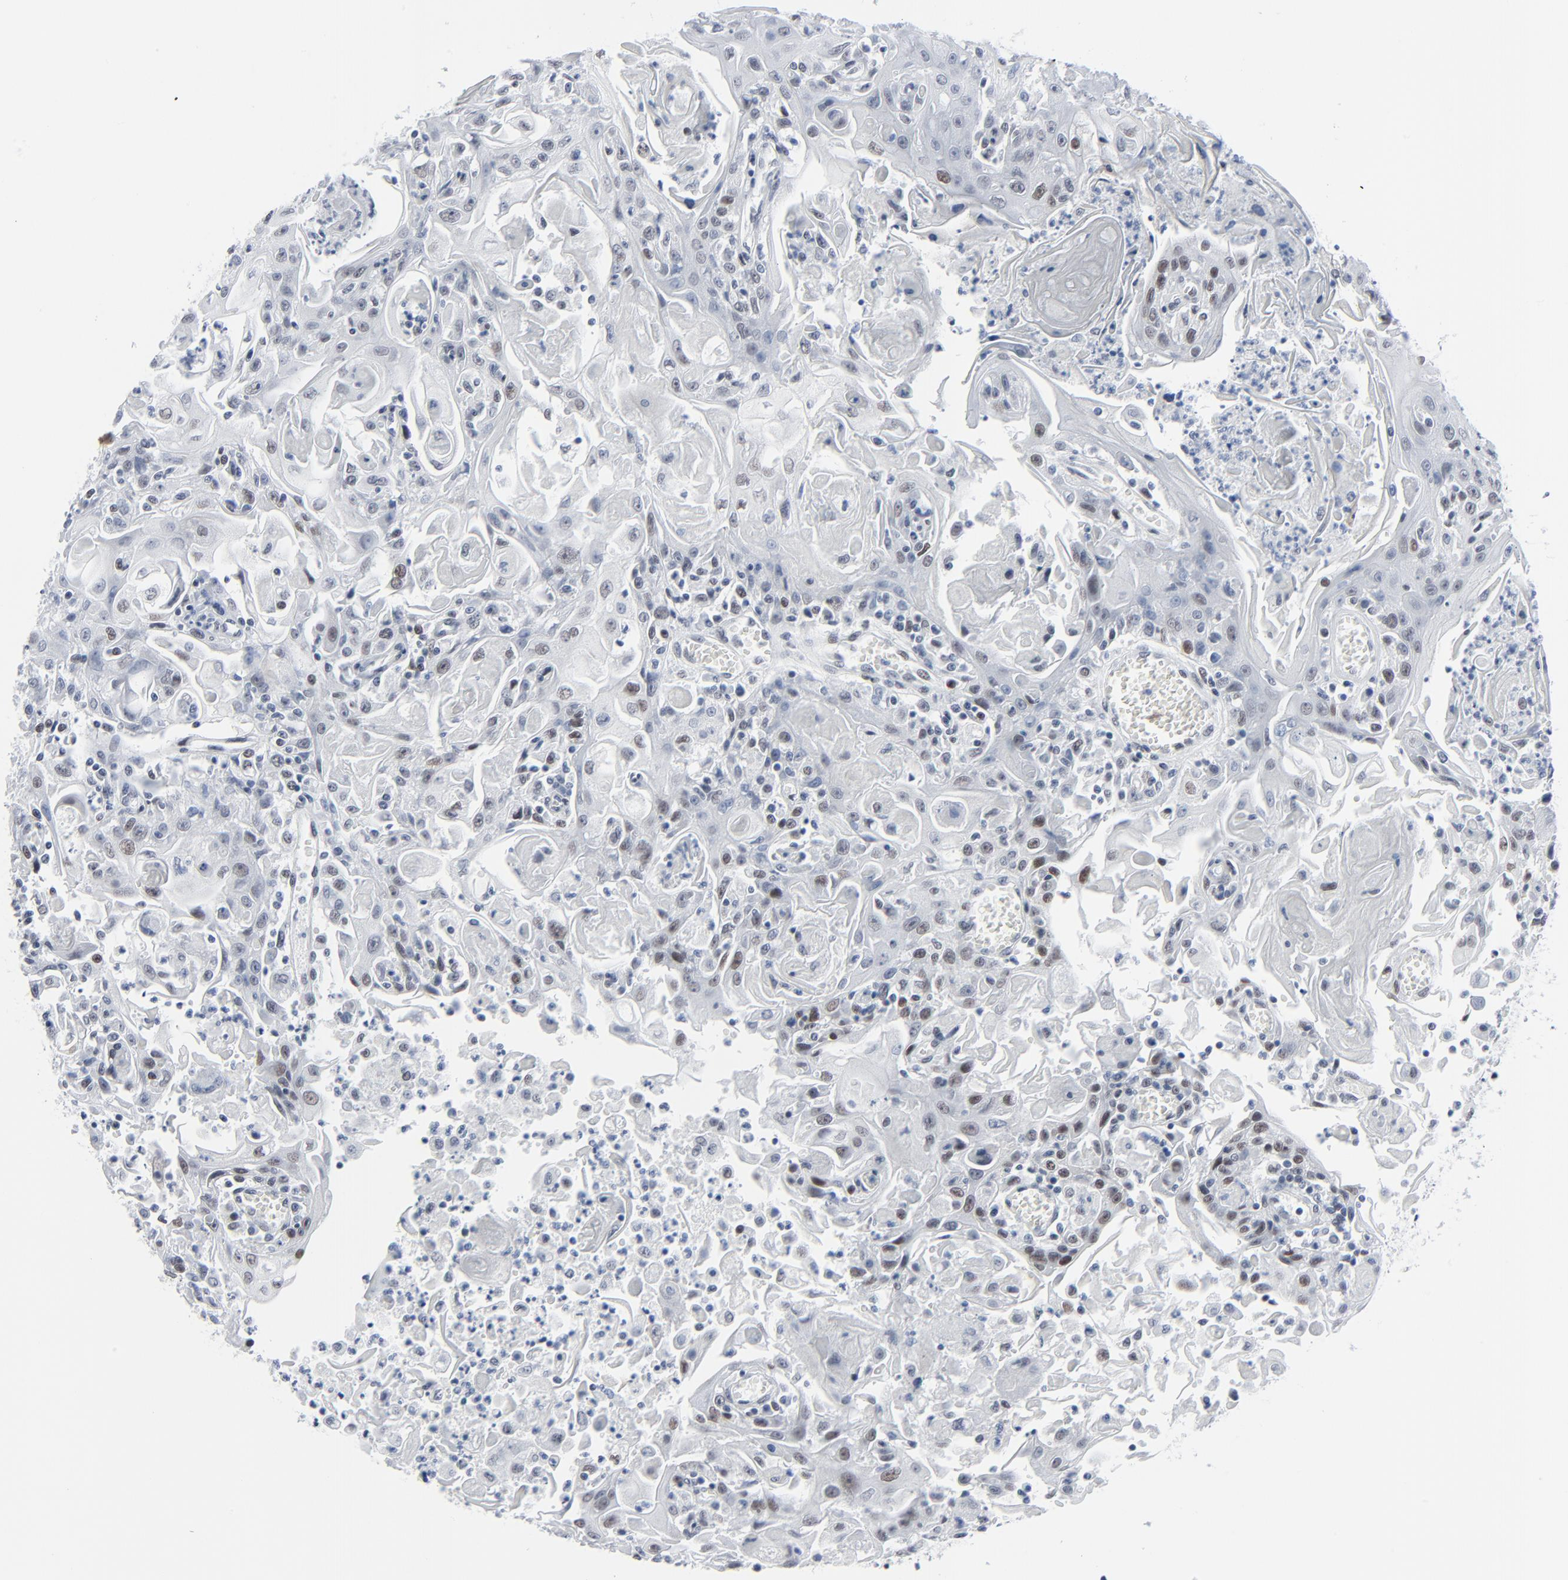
{"staining": {"intensity": "moderate", "quantity": ">75%", "location": "nuclear"}, "tissue": "head and neck cancer", "cell_type": "Tumor cells", "image_type": "cancer", "snomed": [{"axis": "morphology", "description": "Squamous cell carcinoma, NOS"}, {"axis": "topography", "description": "Oral tissue"}, {"axis": "topography", "description": "Head-Neck"}], "caption": "Head and neck cancer (squamous cell carcinoma) tissue shows moderate nuclear staining in approximately >75% of tumor cells, visualized by immunohistochemistry.", "gene": "SIRT1", "patient": {"sex": "female", "age": 76}}